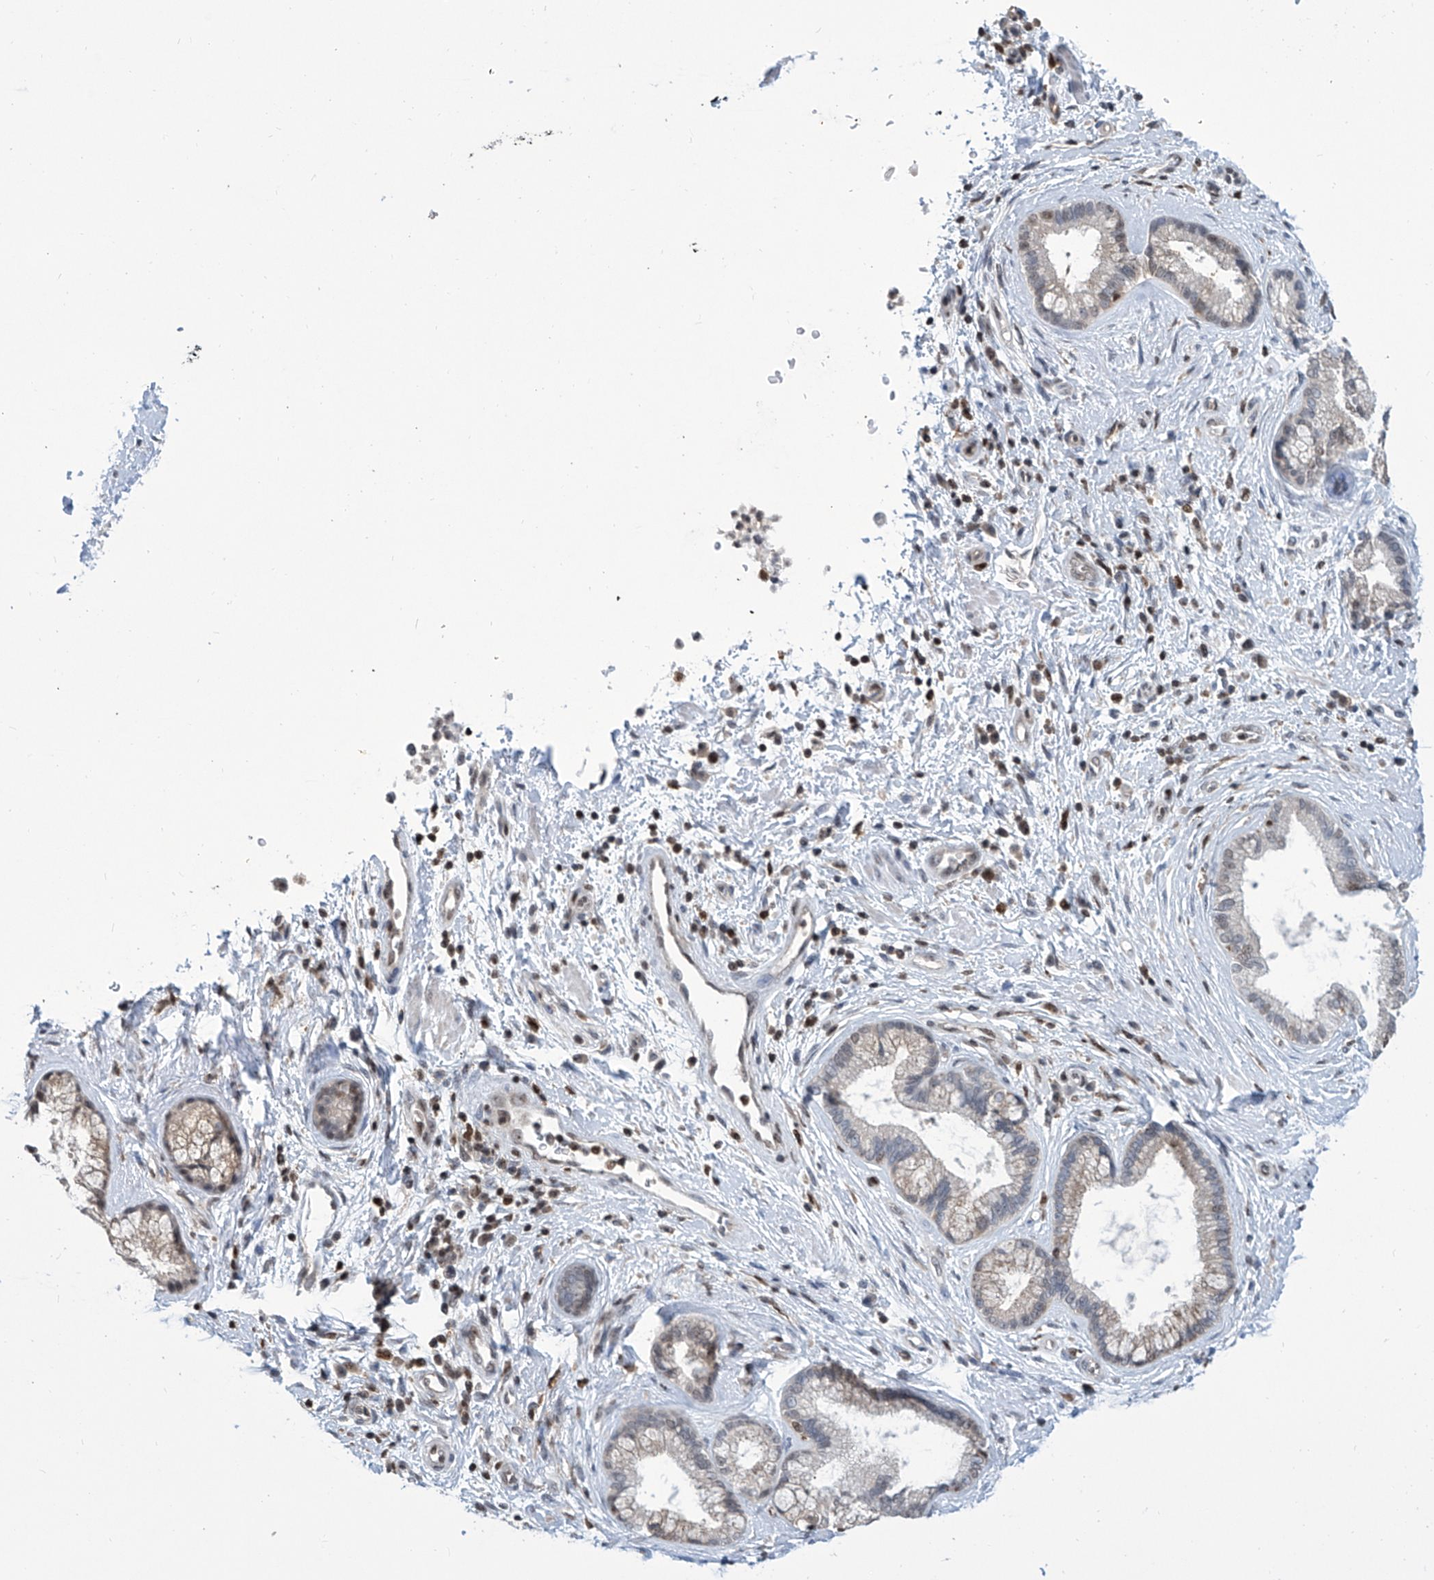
{"staining": {"intensity": "weak", "quantity": "25%-75%", "location": "nuclear"}, "tissue": "pancreatic cancer", "cell_type": "Tumor cells", "image_type": "cancer", "snomed": [{"axis": "morphology", "description": "Adenocarcinoma, NOS"}, {"axis": "topography", "description": "Pancreas"}], "caption": "Approximately 25%-75% of tumor cells in pancreatic adenocarcinoma show weak nuclear protein positivity as visualized by brown immunohistochemical staining.", "gene": "SREBF2", "patient": {"sex": "female", "age": 73}}